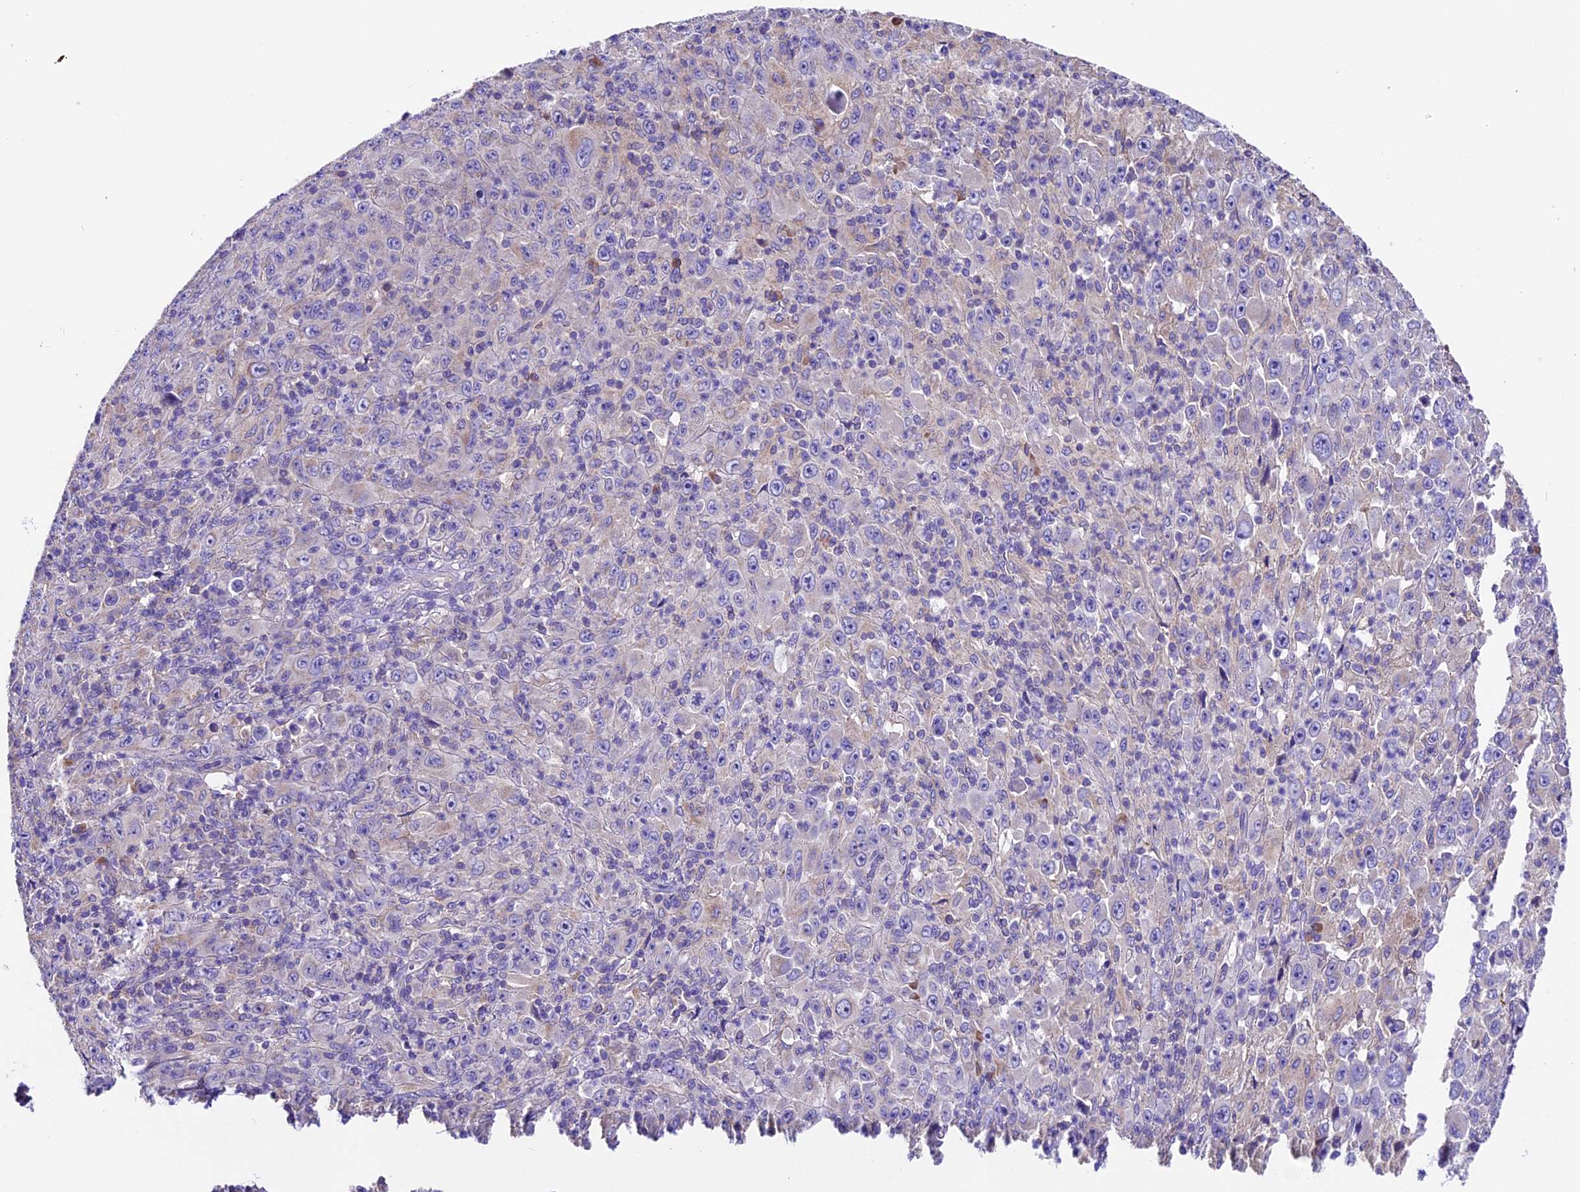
{"staining": {"intensity": "negative", "quantity": "none", "location": "none"}, "tissue": "melanoma", "cell_type": "Tumor cells", "image_type": "cancer", "snomed": [{"axis": "morphology", "description": "Malignant melanoma, Metastatic site"}, {"axis": "topography", "description": "Skin"}], "caption": "A high-resolution image shows IHC staining of melanoma, which exhibits no significant staining in tumor cells. (Brightfield microscopy of DAB (3,3'-diaminobenzidine) IHC at high magnification).", "gene": "SIX5", "patient": {"sex": "female", "age": 56}}